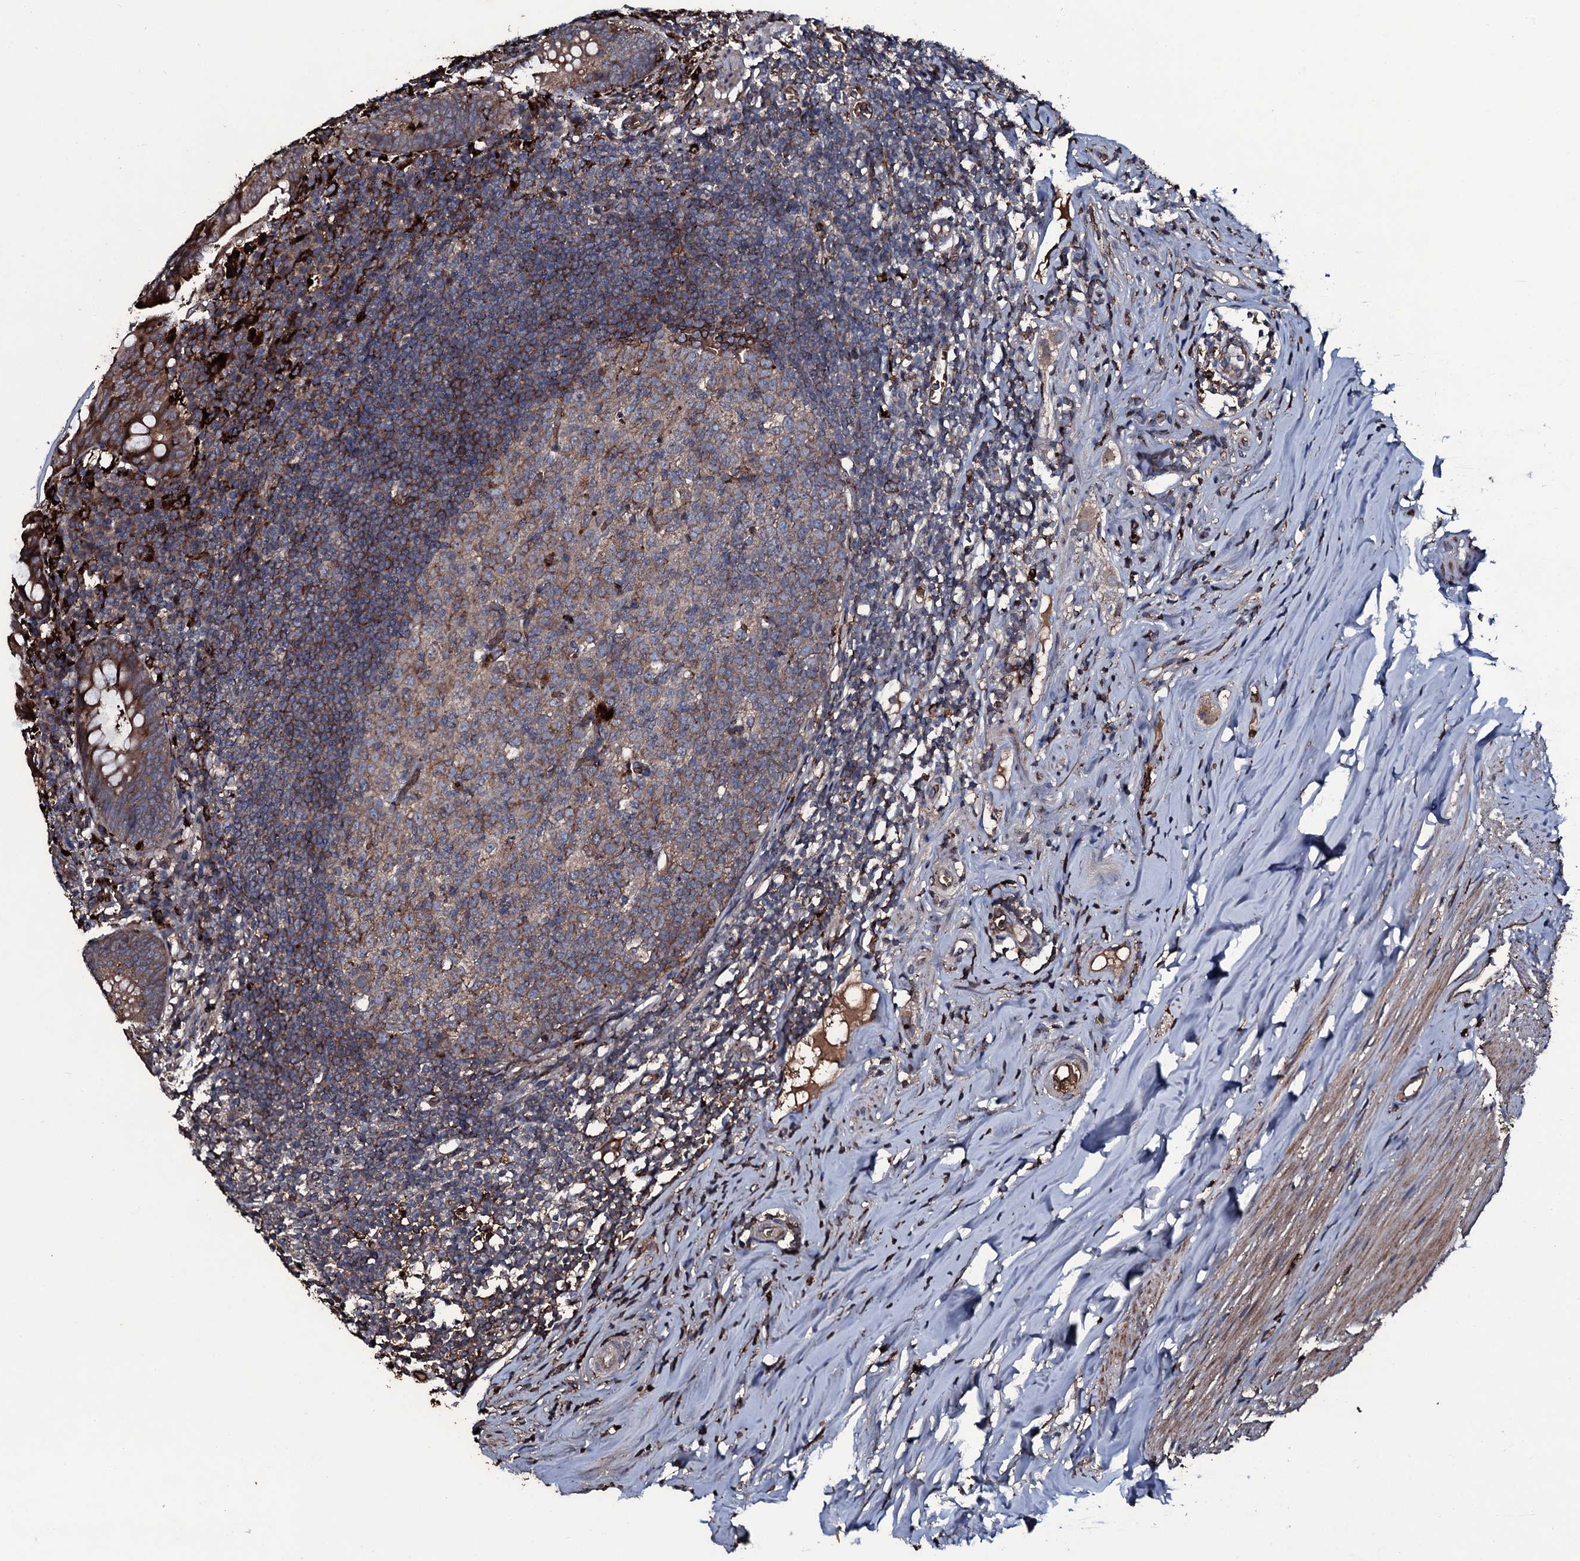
{"staining": {"intensity": "moderate", "quantity": ">75%", "location": "cytoplasmic/membranous"}, "tissue": "appendix", "cell_type": "Glandular cells", "image_type": "normal", "snomed": [{"axis": "morphology", "description": "Normal tissue, NOS"}, {"axis": "topography", "description": "Appendix"}], "caption": "This histopathology image demonstrates immunohistochemistry (IHC) staining of benign appendix, with medium moderate cytoplasmic/membranous positivity in about >75% of glandular cells.", "gene": "ZSWIM8", "patient": {"sex": "female", "age": 51}}